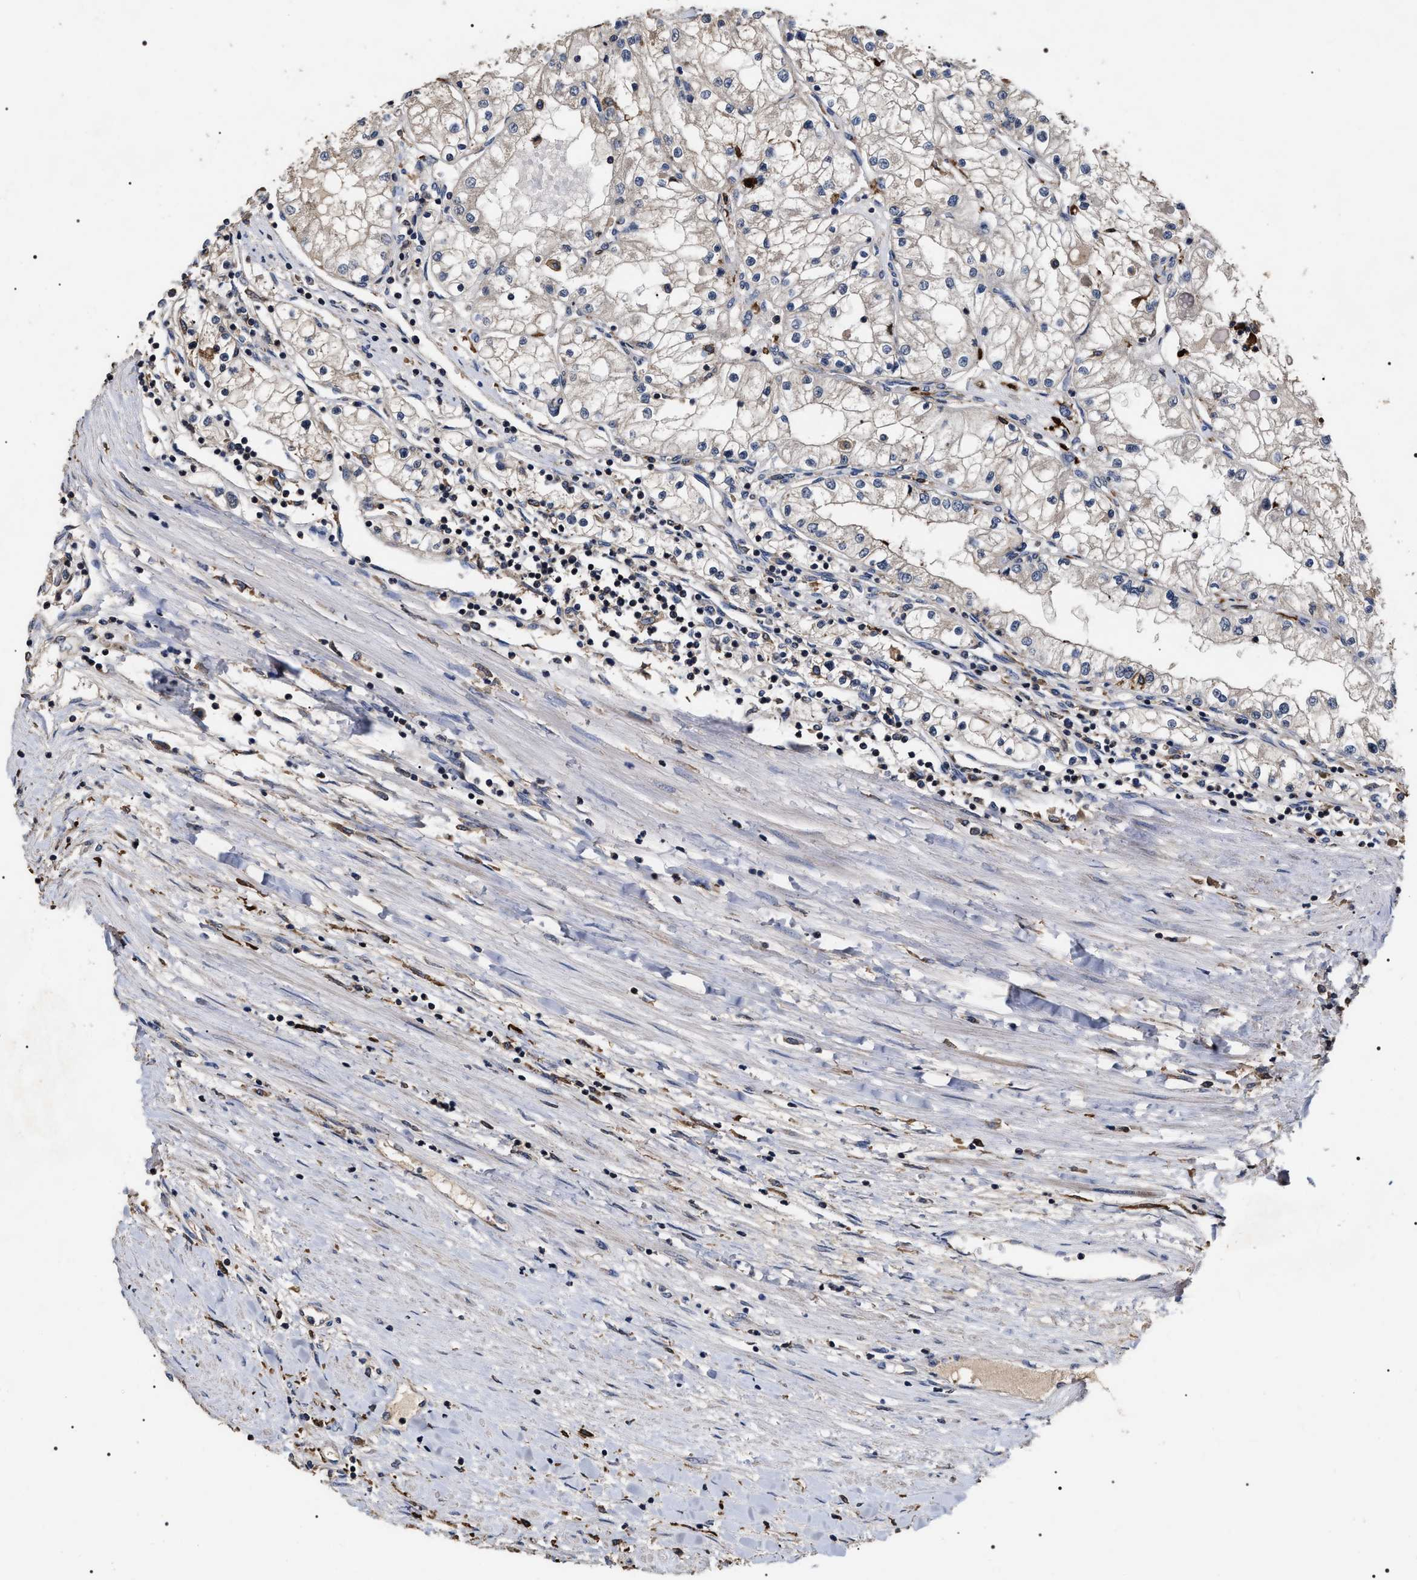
{"staining": {"intensity": "negative", "quantity": "none", "location": "none"}, "tissue": "renal cancer", "cell_type": "Tumor cells", "image_type": "cancer", "snomed": [{"axis": "morphology", "description": "Adenocarcinoma, NOS"}, {"axis": "topography", "description": "Kidney"}], "caption": "Immunohistochemistry (IHC) micrograph of human renal cancer (adenocarcinoma) stained for a protein (brown), which shows no positivity in tumor cells.", "gene": "UPF3A", "patient": {"sex": "male", "age": 68}}